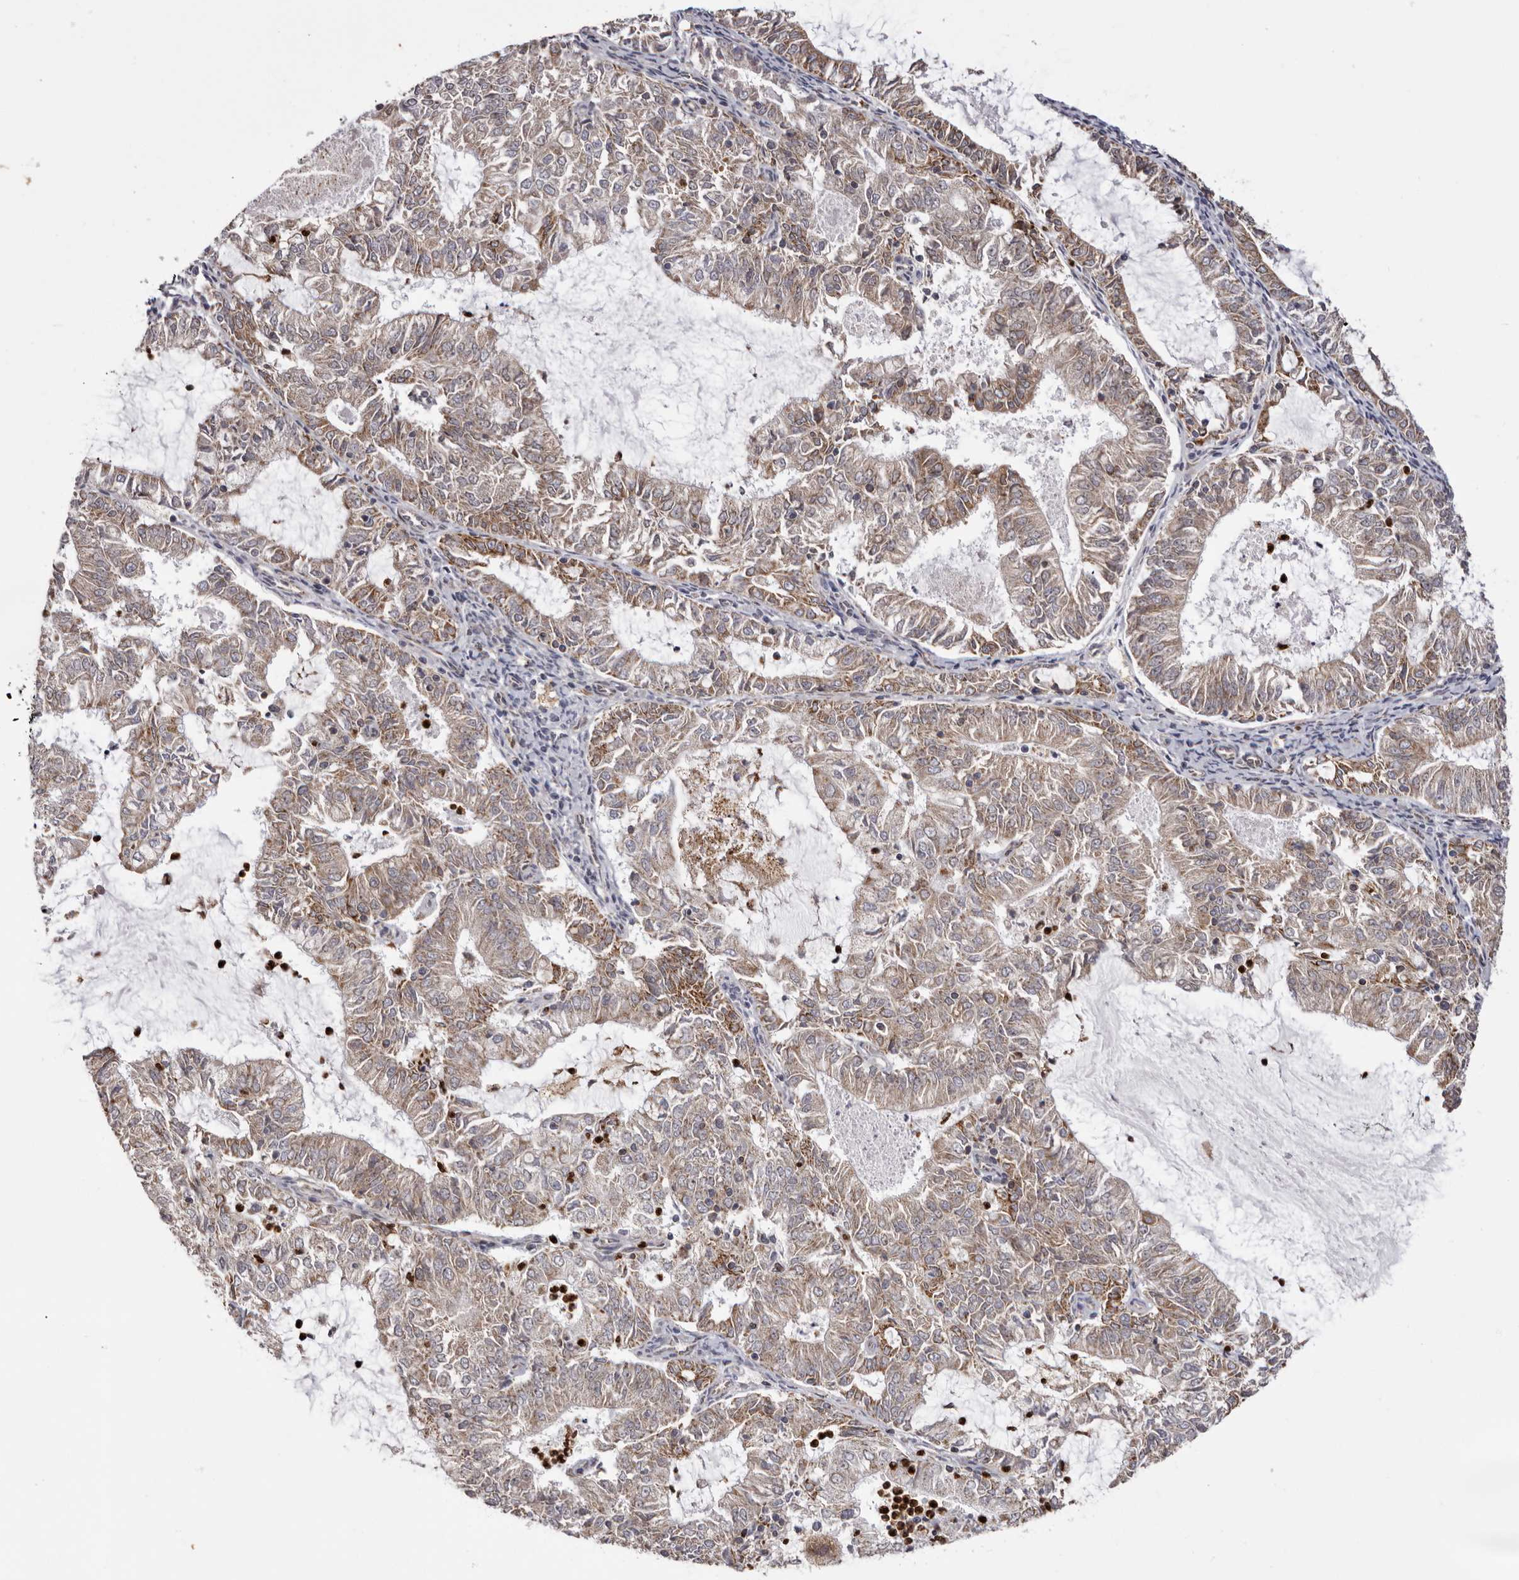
{"staining": {"intensity": "moderate", "quantity": "25%-75%", "location": "cytoplasmic/membranous"}, "tissue": "endometrial cancer", "cell_type": "Tumor cells", "image_type": "cancer", "snomed": [{"axis": "morphology", "description": "Adenocarcinoma, NOS"}, {"axis": "topography", "description": "Endometrium"}], "caption": "Immunohistochemistry (IHC) staining of endometrial cancer (adenocarcinoma), which exhibits medium levels of moderate cytoplasmic/membranous positivity in about 25%-75% of tumor cells indicating moderate cytoplasmic/membranous protein staining. The staining was performed using DAB (3,3'-diaminobenzidine) (brown) for protein detection and nuclei were counterstained in hematoxylin (blue).", "gene": "C4orf3", "patient": {"sex": "female", "age": 57}}